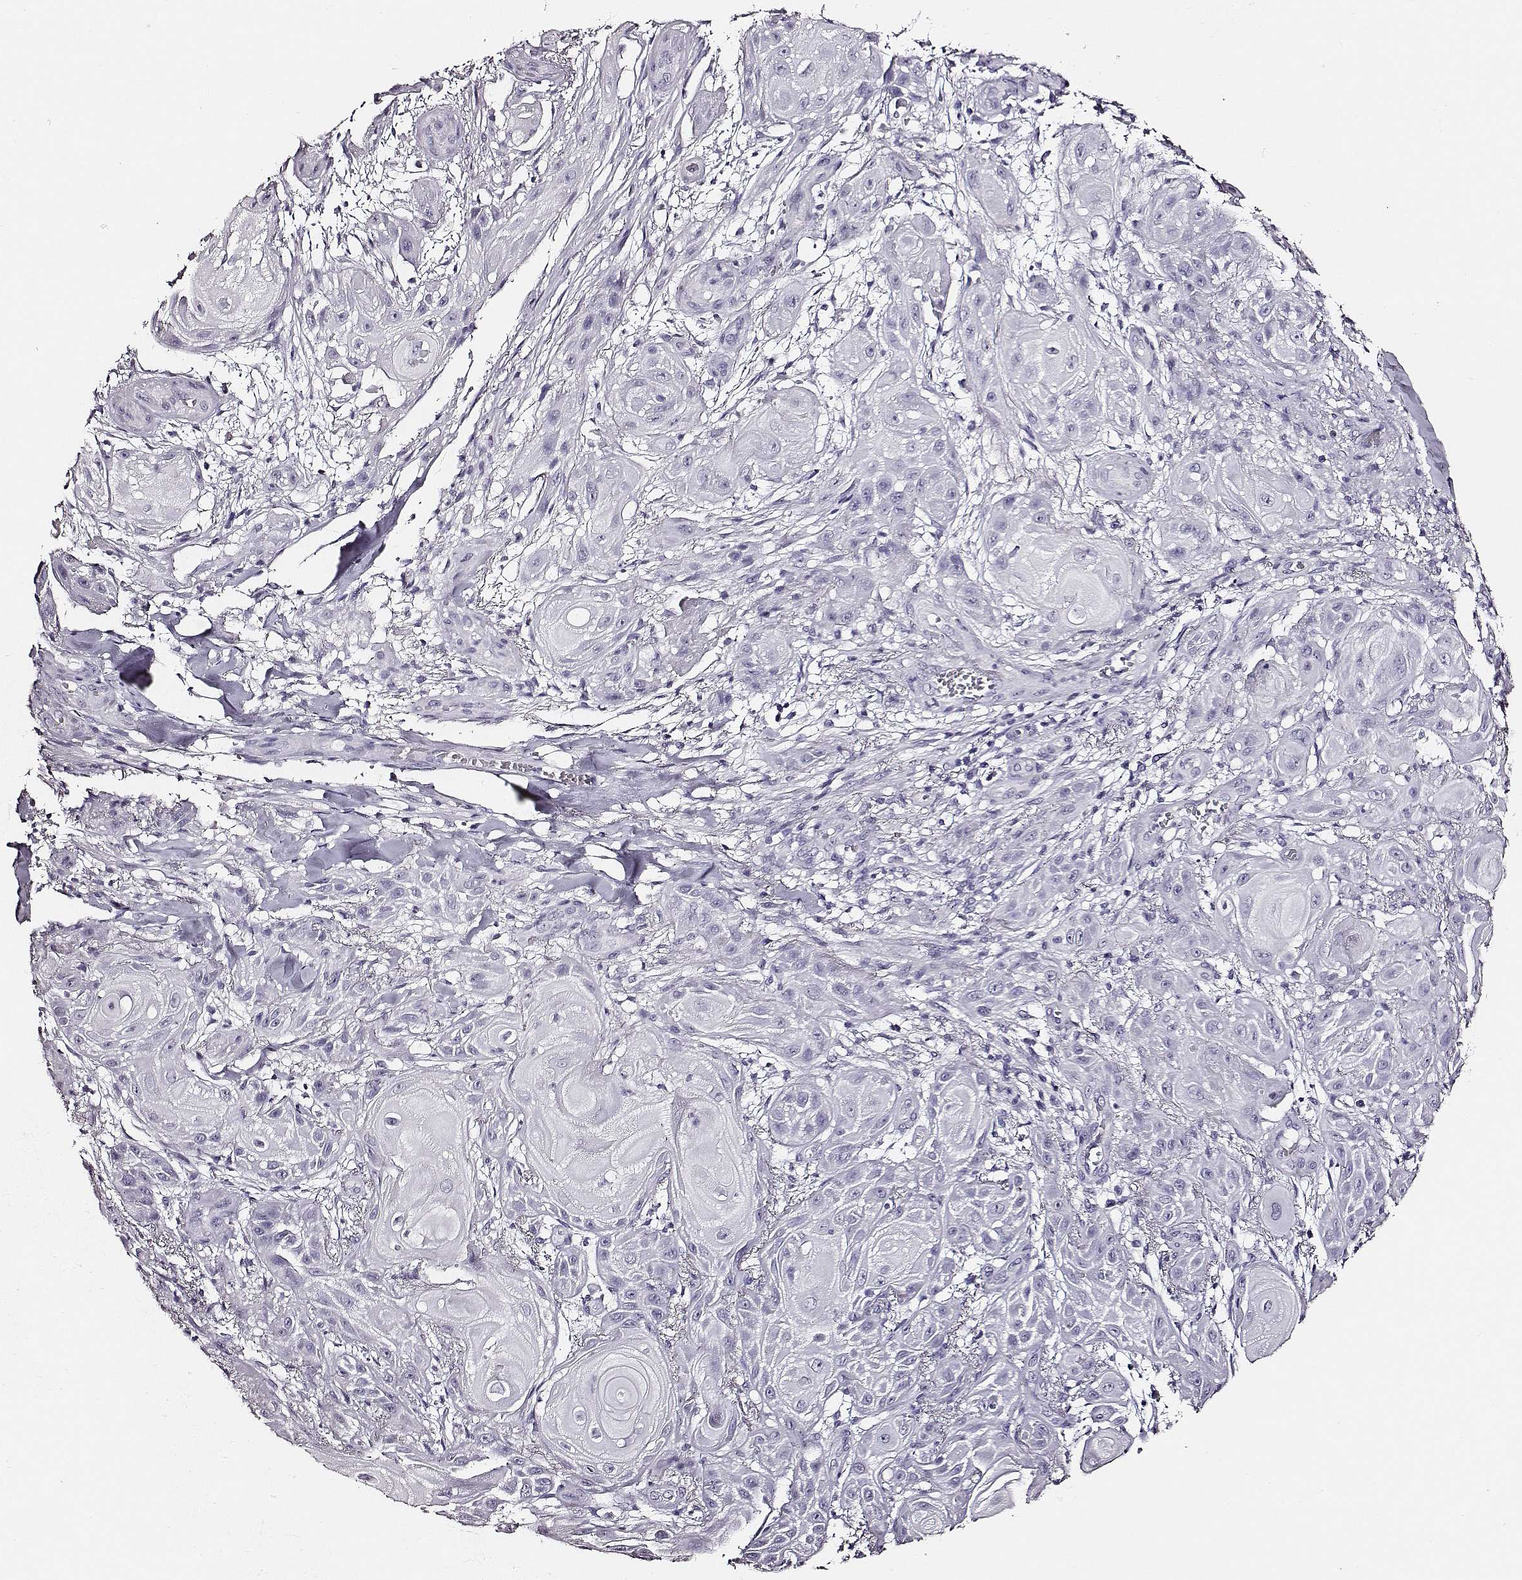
{"staining": {"intensity": "negative", "quantity": "none", "location": "none"}, "tissue": "skin cancer", "cell_type": "Tumor cells", "image_type": "cancer", "snomed": [{"axis": "morphology", "description": "Squamous cell carcinoma, NOS"}, {"axis": "topography", "description": "Skin"}], "caption": "DAB (3,3'-diaminobenzidine) immunohistochemical staining of squamous cell carcinoma (skin) demonstrates no significant positivity in tumor cells.", "gene": "DPEP1", "patient": {"sex": "male", "age": 62}}